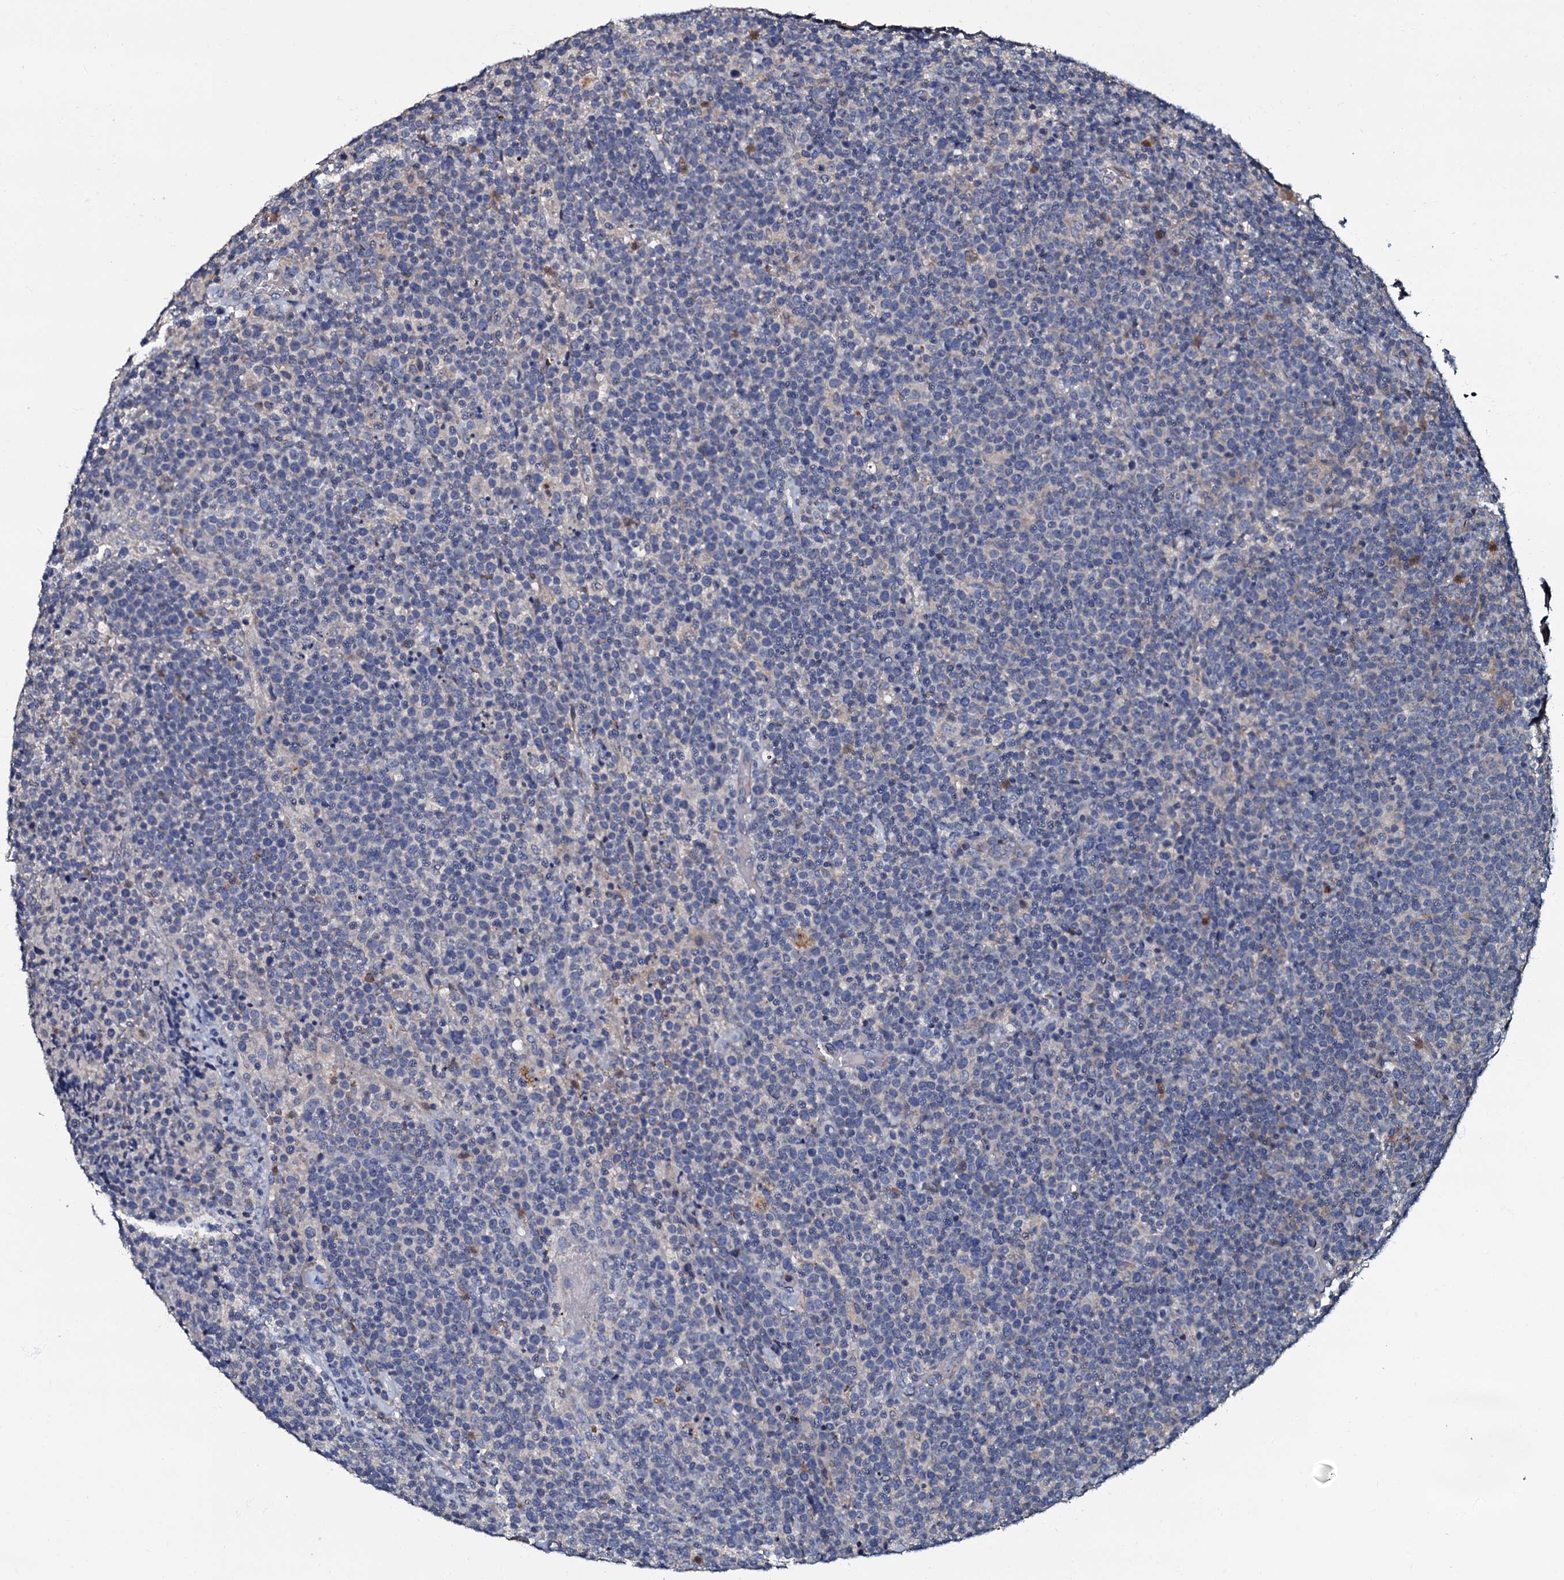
{"staining": {"intensity": "negative", "quantity": "none", "location": "none"}, "tissue": "lymphoma", "cell_type": "Tumor cells", "image_type": "cancer", "snomed": [{"axis": "morphology", "description": "Malignant lymphoma, non-Hodgkin's type, High grade"}, {"axis": "topography", "description": "Lymph node"}], "caption": "IHC of human lymphoma displays no staining in tumor cells.", "gene": "CPNE2", "patient": {"sex": "male", "age": 61}}